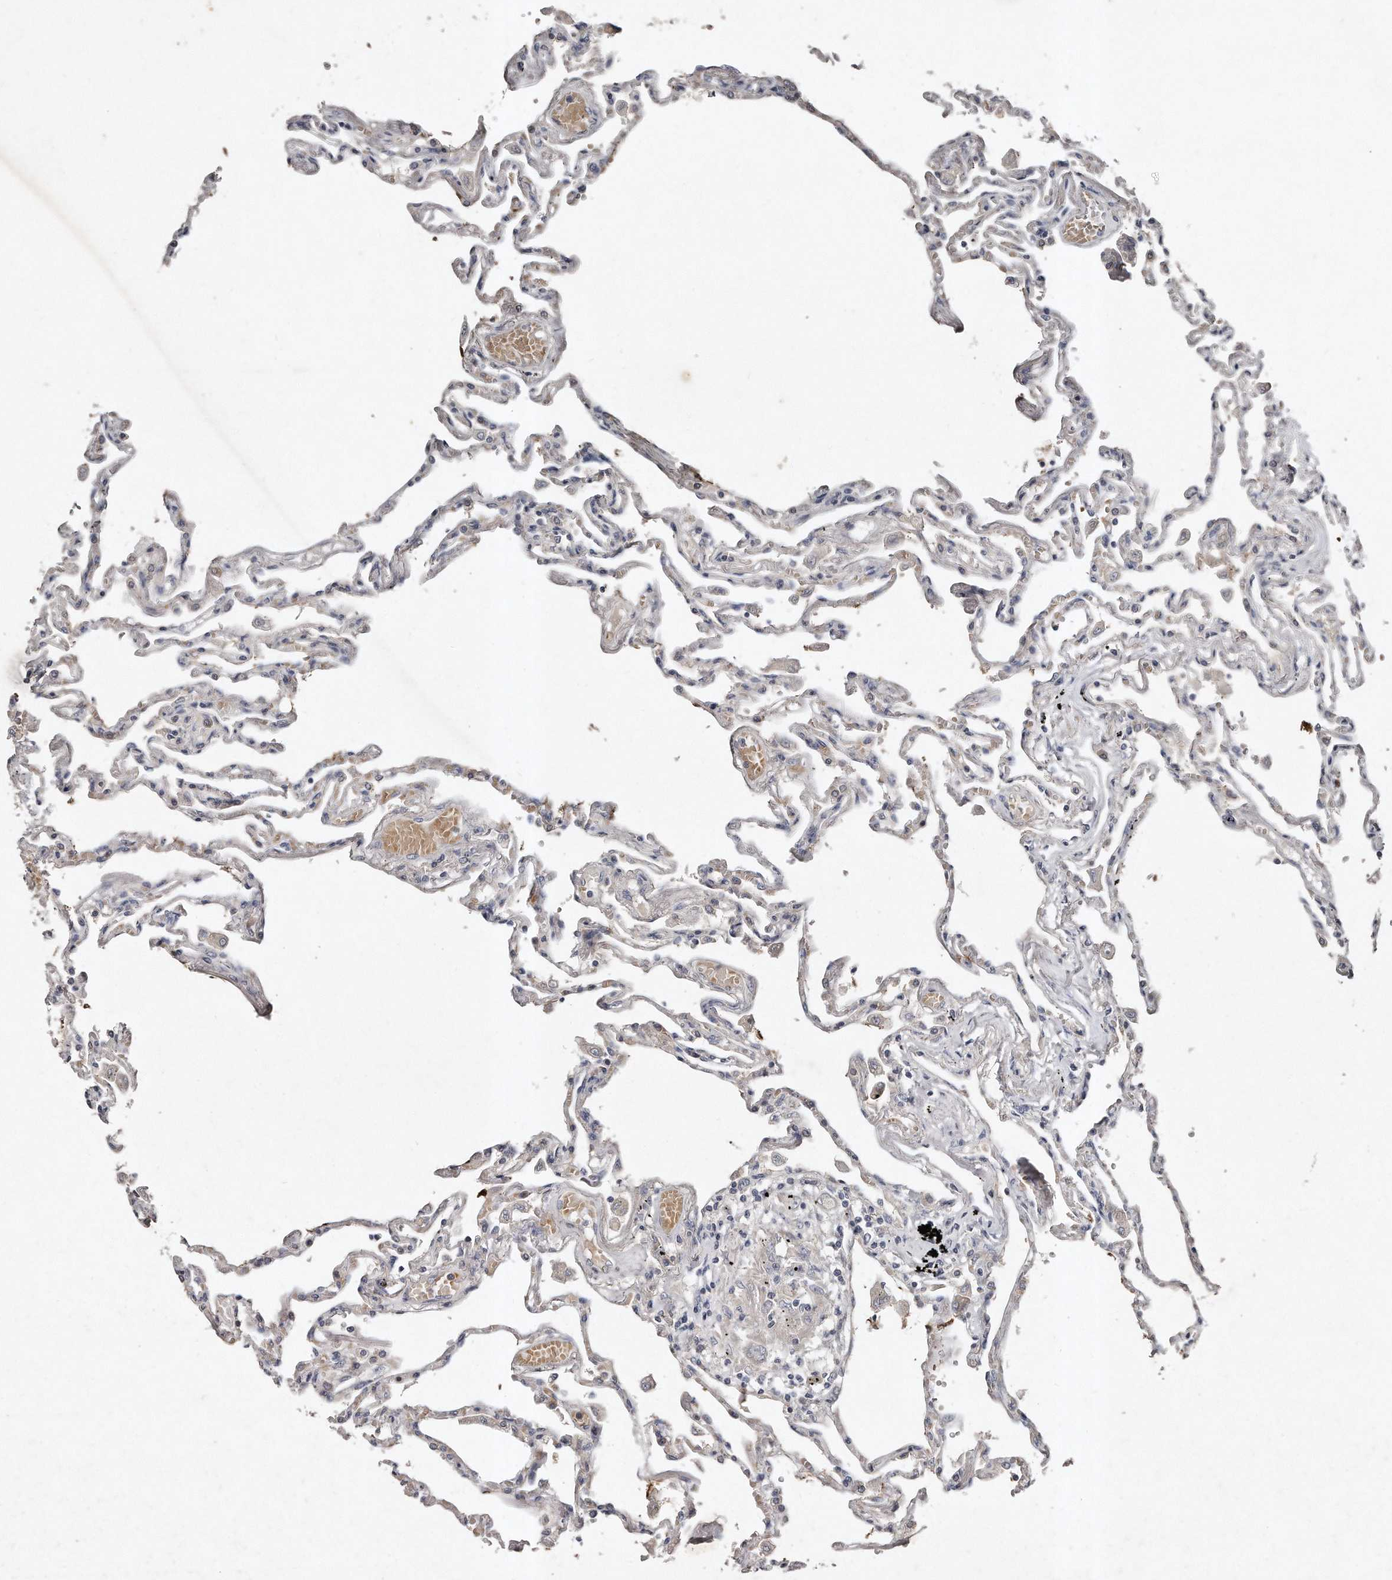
{"staining": {"intensity": "weak", "quantity": "<25%", "location": "cytoplasmic/membranous"}, "tissue": "lung", "cell_type": "Alveolar cells", "image_type": "normal", "snomed": [{"axis": "morphology", "description": "Normal tissue, NOS"}, {"axis": "topography", "description": "Lung"}], "caption": "This is an immunohistochemistry (IHC) micrograph of benign human lung. There is no staining in alveolar cells.", "gene": "TECR", "patient": {"sex": "female", "age": 67}}